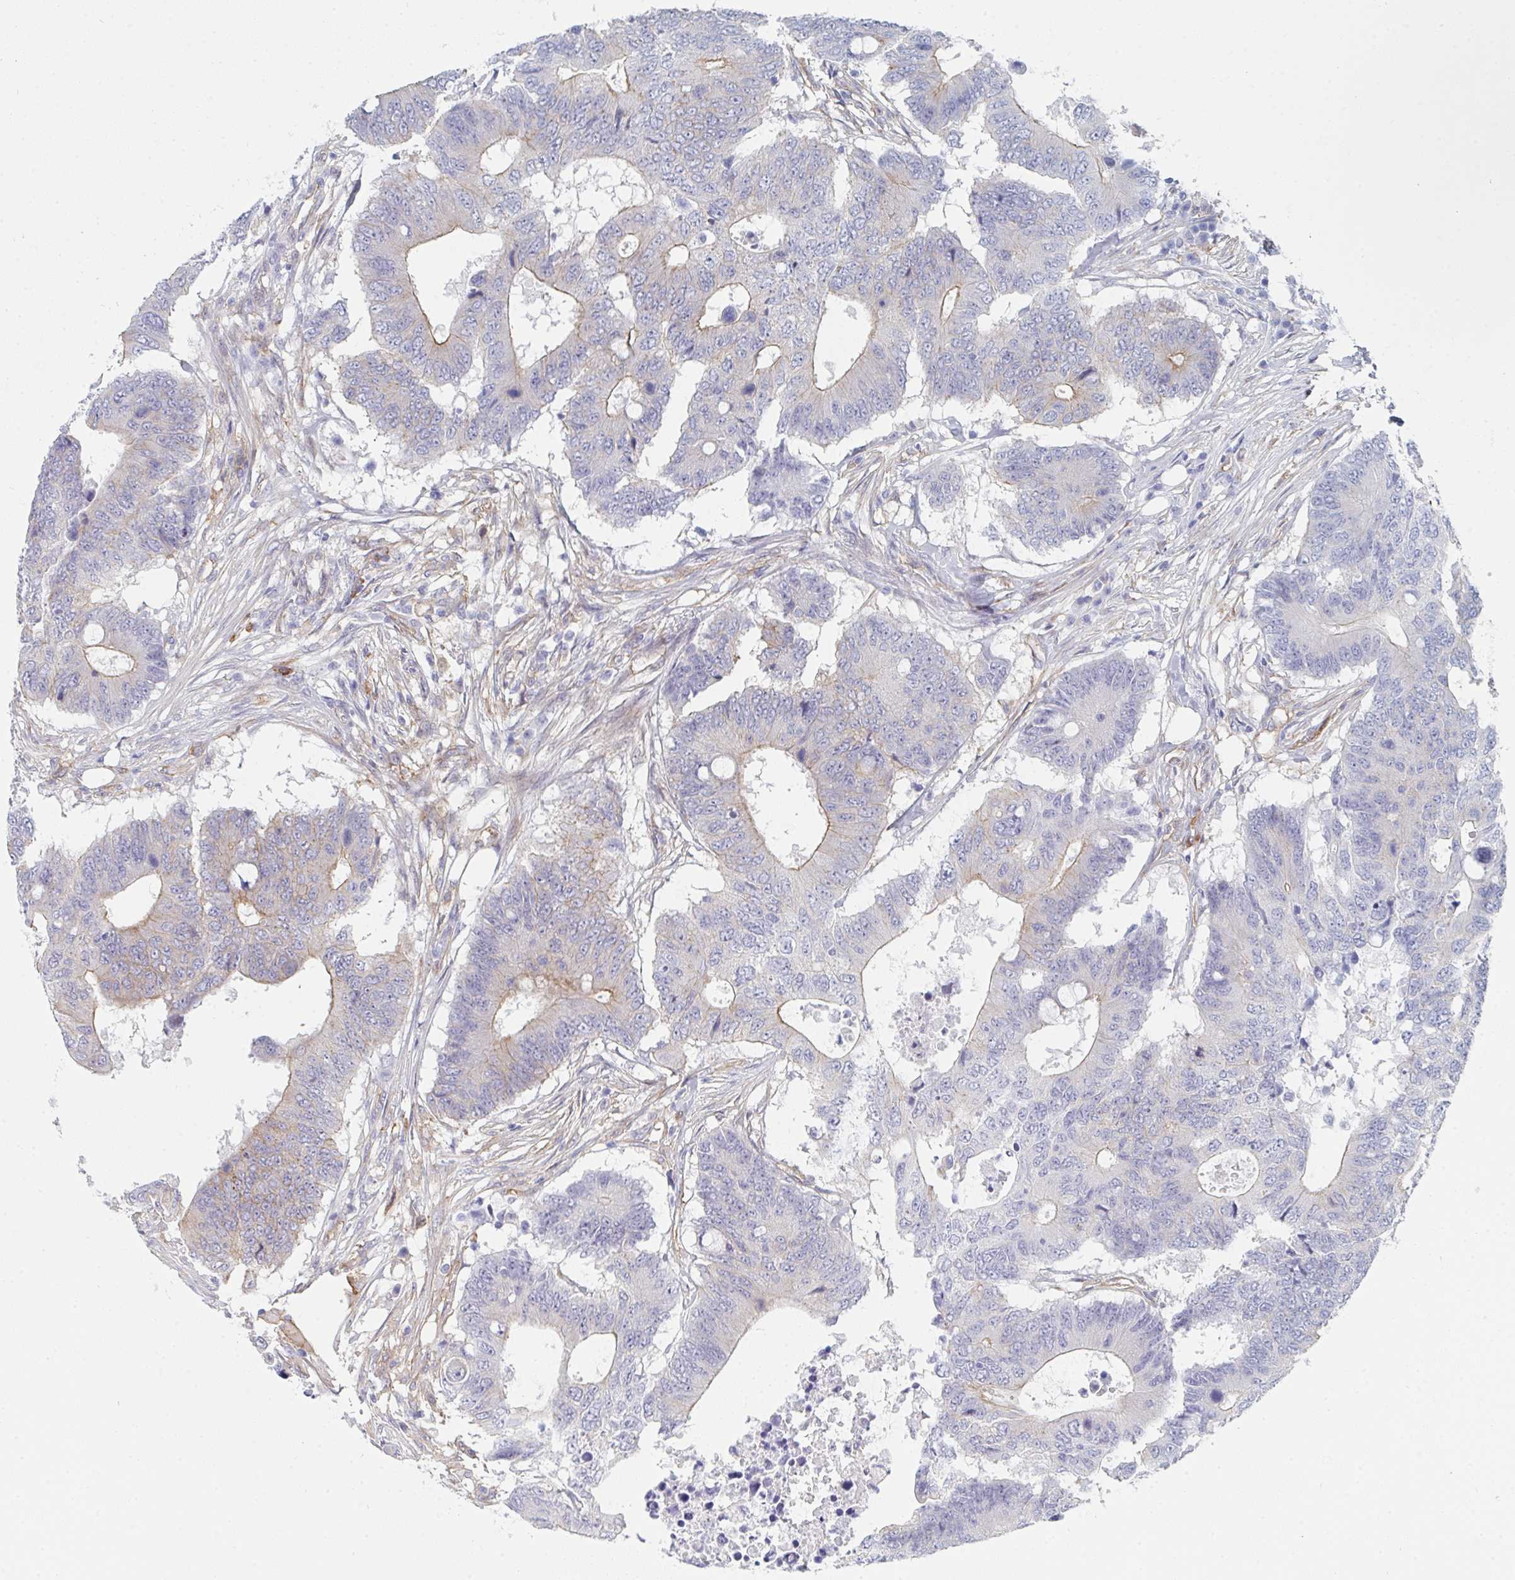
{"staining": {"intensity": "moderate", "quantity": "<25%", "location": "cytoplasmic/membranous"}, "tissue": "colorectal cancer", "cell_type": "Tumor cells", "image_type": "cancer", "snomed": [{"axis": "morphology", "description": "Adenocarcinoma, NOS"}, {"axis": "topography", "description": "Colon"}], "caption": "This is a histology image of immunohistochemistry (IHC) staining of colorectal cancer (adenocarcinoma), which shows moderate positivity in the cytoplasmic/membranous of tumor cells.", "gene": "DAB2", "patient": {"sex": "male", "age": 71}}